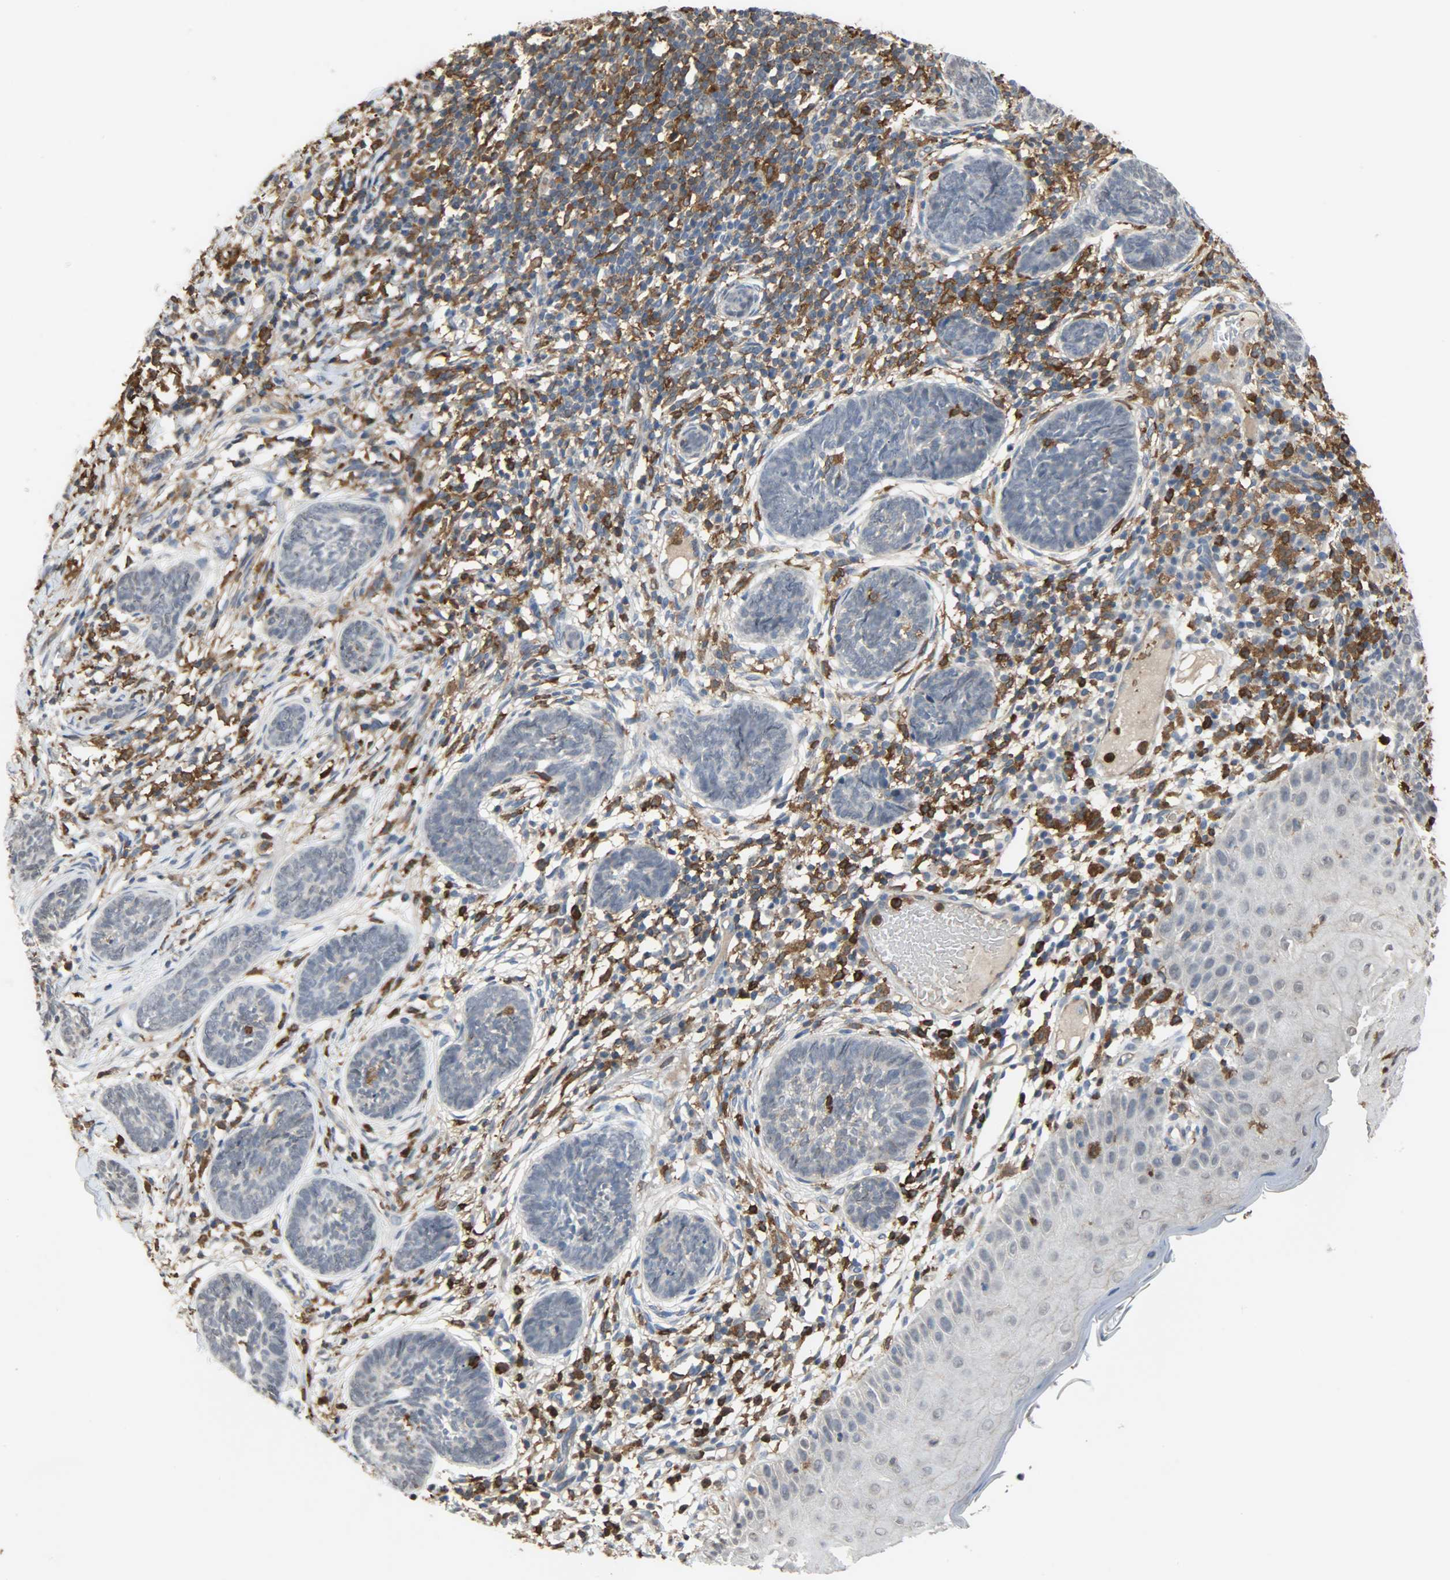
{"staining": {"intensity": "negative", "quantity": "none", "location": "none"}, "tissue": "skin cancer", "cell_type": "Tumor cells", "image_type": "cancer", "snomed": [{"axis": "morphology", "description": "Normal tissue, NOS"}, {"axis": "morphology", "description": "Basal cell carcinoma"}, {"axis": "topography", "description": "Skin"}], "caption": "Photomicrograph shows no significant protein positivity in tumor cells of skin basal cell carcinoma.", "gene": "SKAP2", "patient": {"sex": "male", "age": 87}}